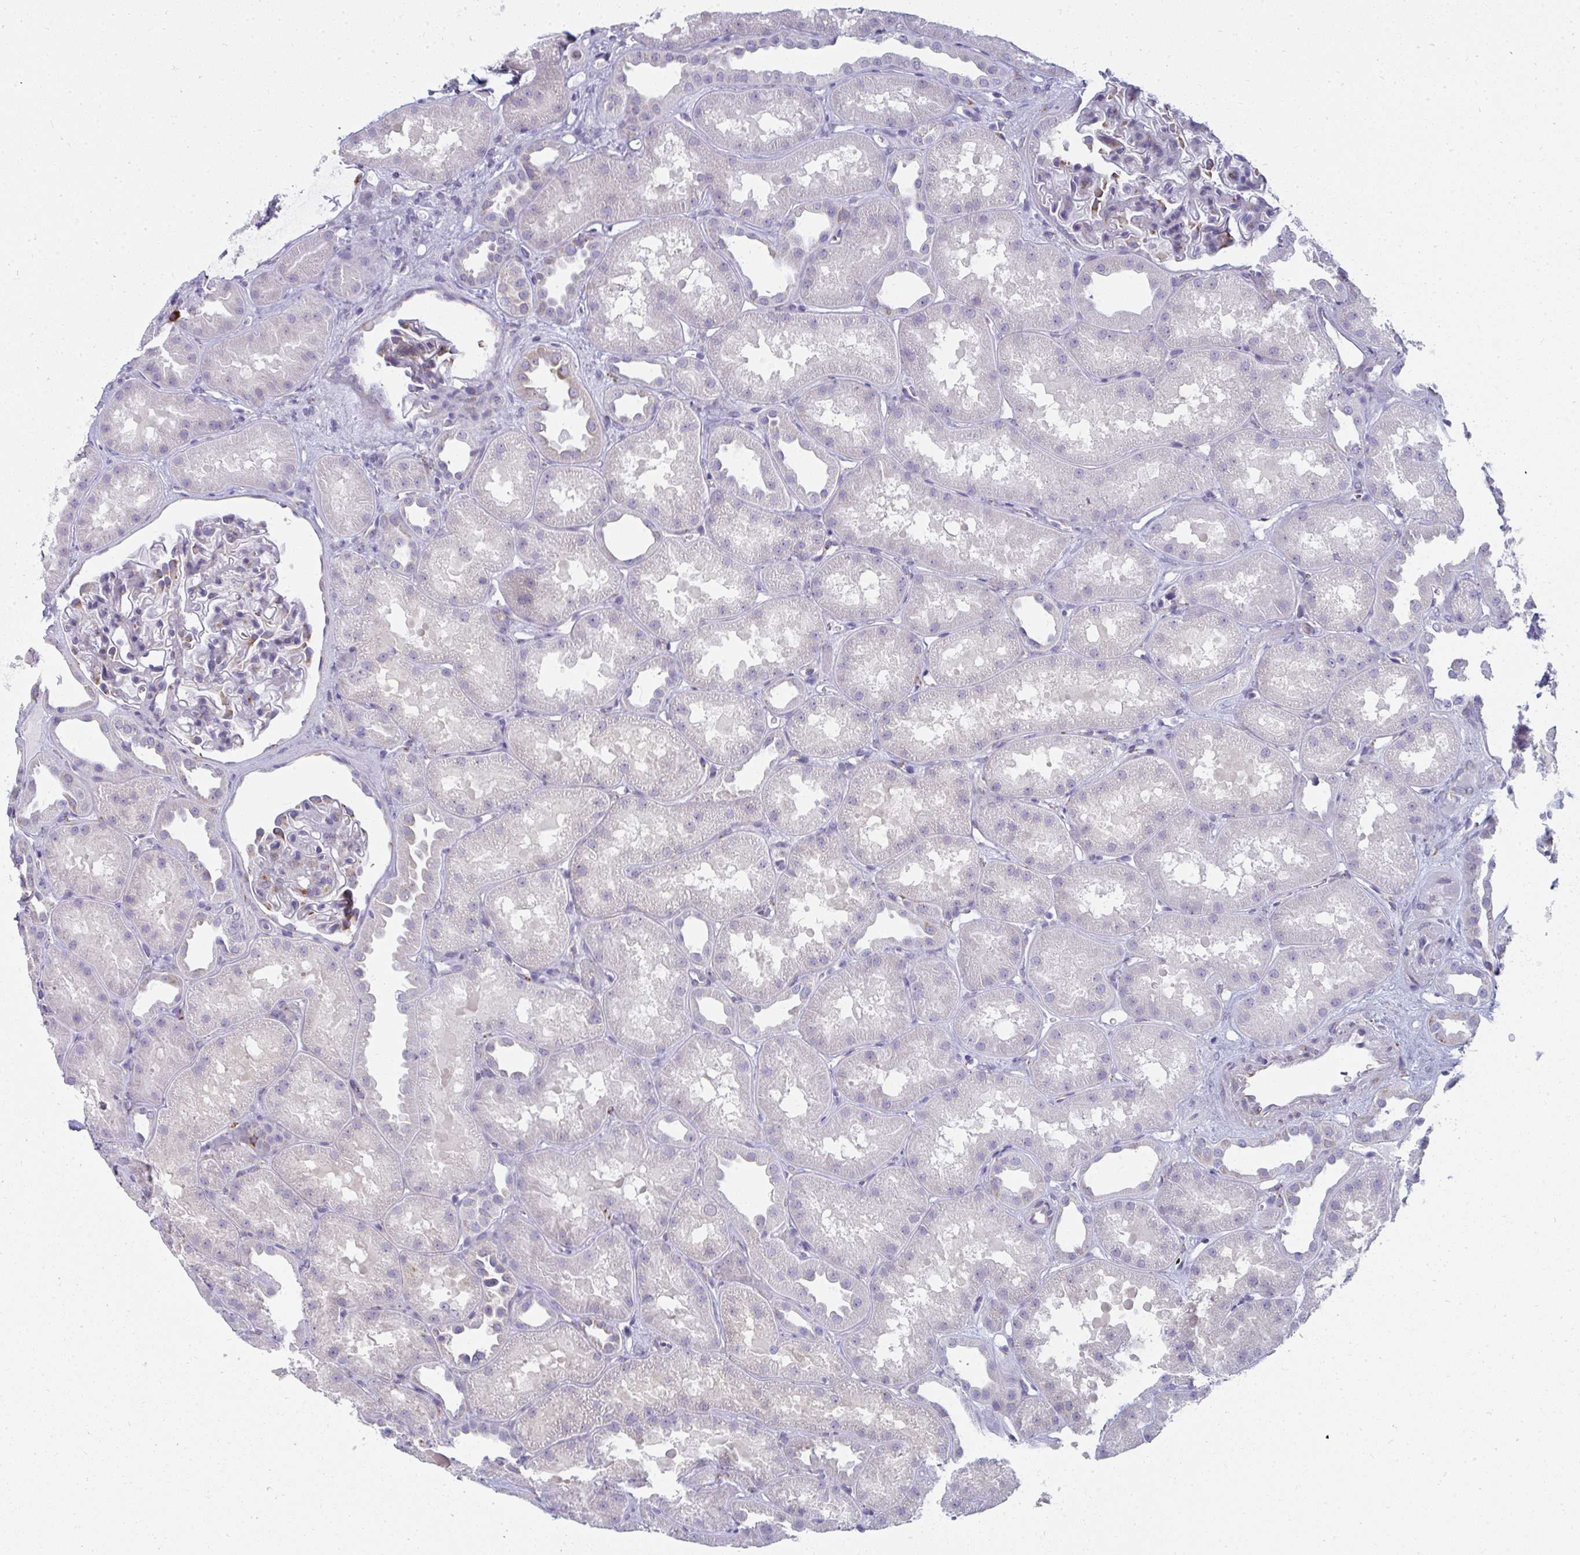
{"staining": {"intensity": "strong", "quantity": "<25%", "location": "cytoplasmic/membranous"}, "tissue": "kidney", "cell_type": "Cells in glomeruli", "image_type": "normal", "snomed": [{"axis": "morphology", "description": "Normal tissue, NOS"}, {"axis": "topography", "description": "Kidney"}], "caption": "High-magnification brightfield microscopy of normal kidney stained with DAB (3,3'-diaminobenzidine) (brown) and counterstained with hematoxylin (blue). cells in glomeruli exhibit strong cytoplasmic/membranous staining is identified in approximately<25% of cells.", "gene": "SHROOM1", "patient": {"sex": "male", "age": 61}}